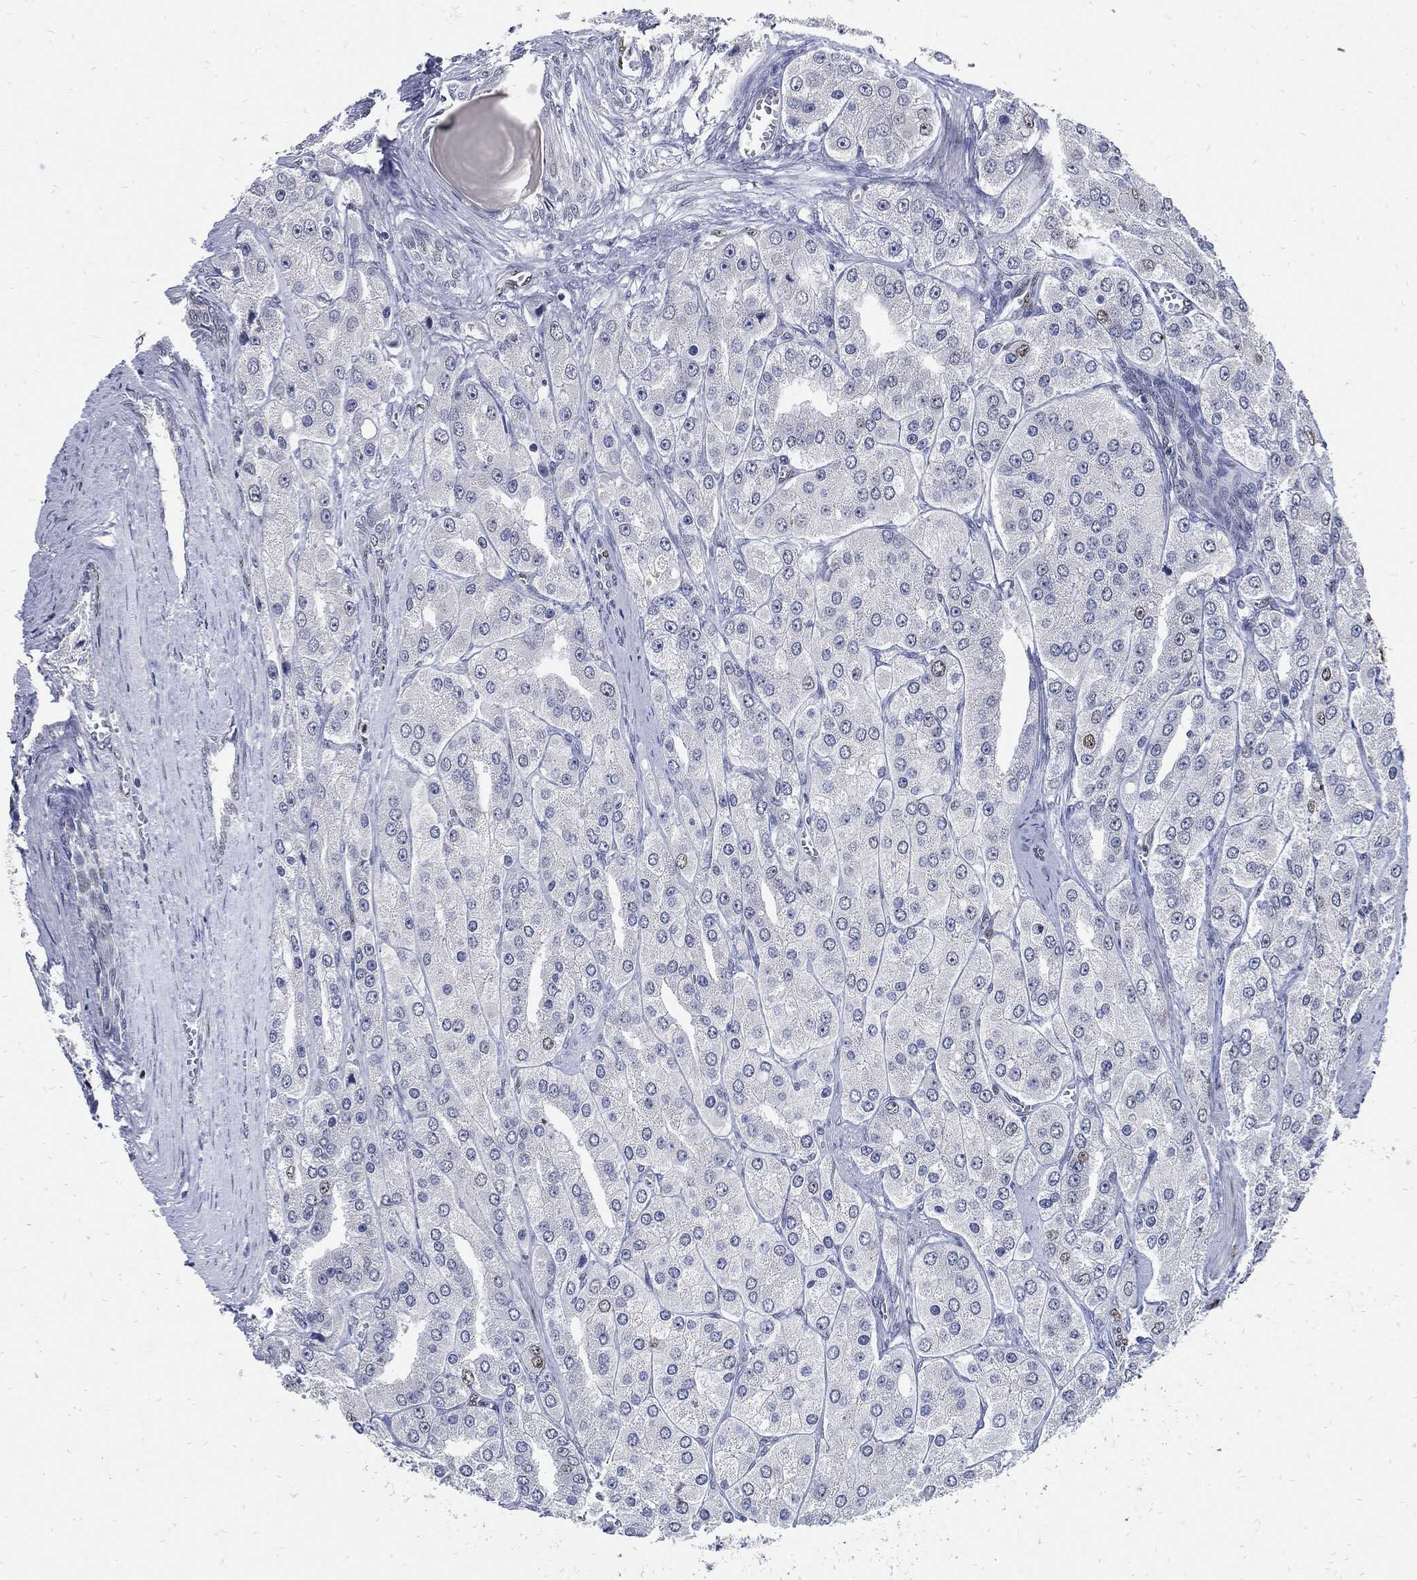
{"staining": {"intensity": "weak", "quantity": "<25%", "location": "nuclear"}, "tissue": "prostate cancer", "cell_type": "Tumor cells", "image_type": "cancer", "snomed": [{"axis": "morphology", "description": "Adenocarcinoma, Low grade"}, {"axis": "topography", "description": "Prostate"}], "caption": "Tumor cells show no significant protein positivity in prostate cancer (adenocarcinoma (low-grade)). (DAB immunohistochemistry, high magnification).", "gene": "NBN", "patient": {"sex": "male", "age": 69}}